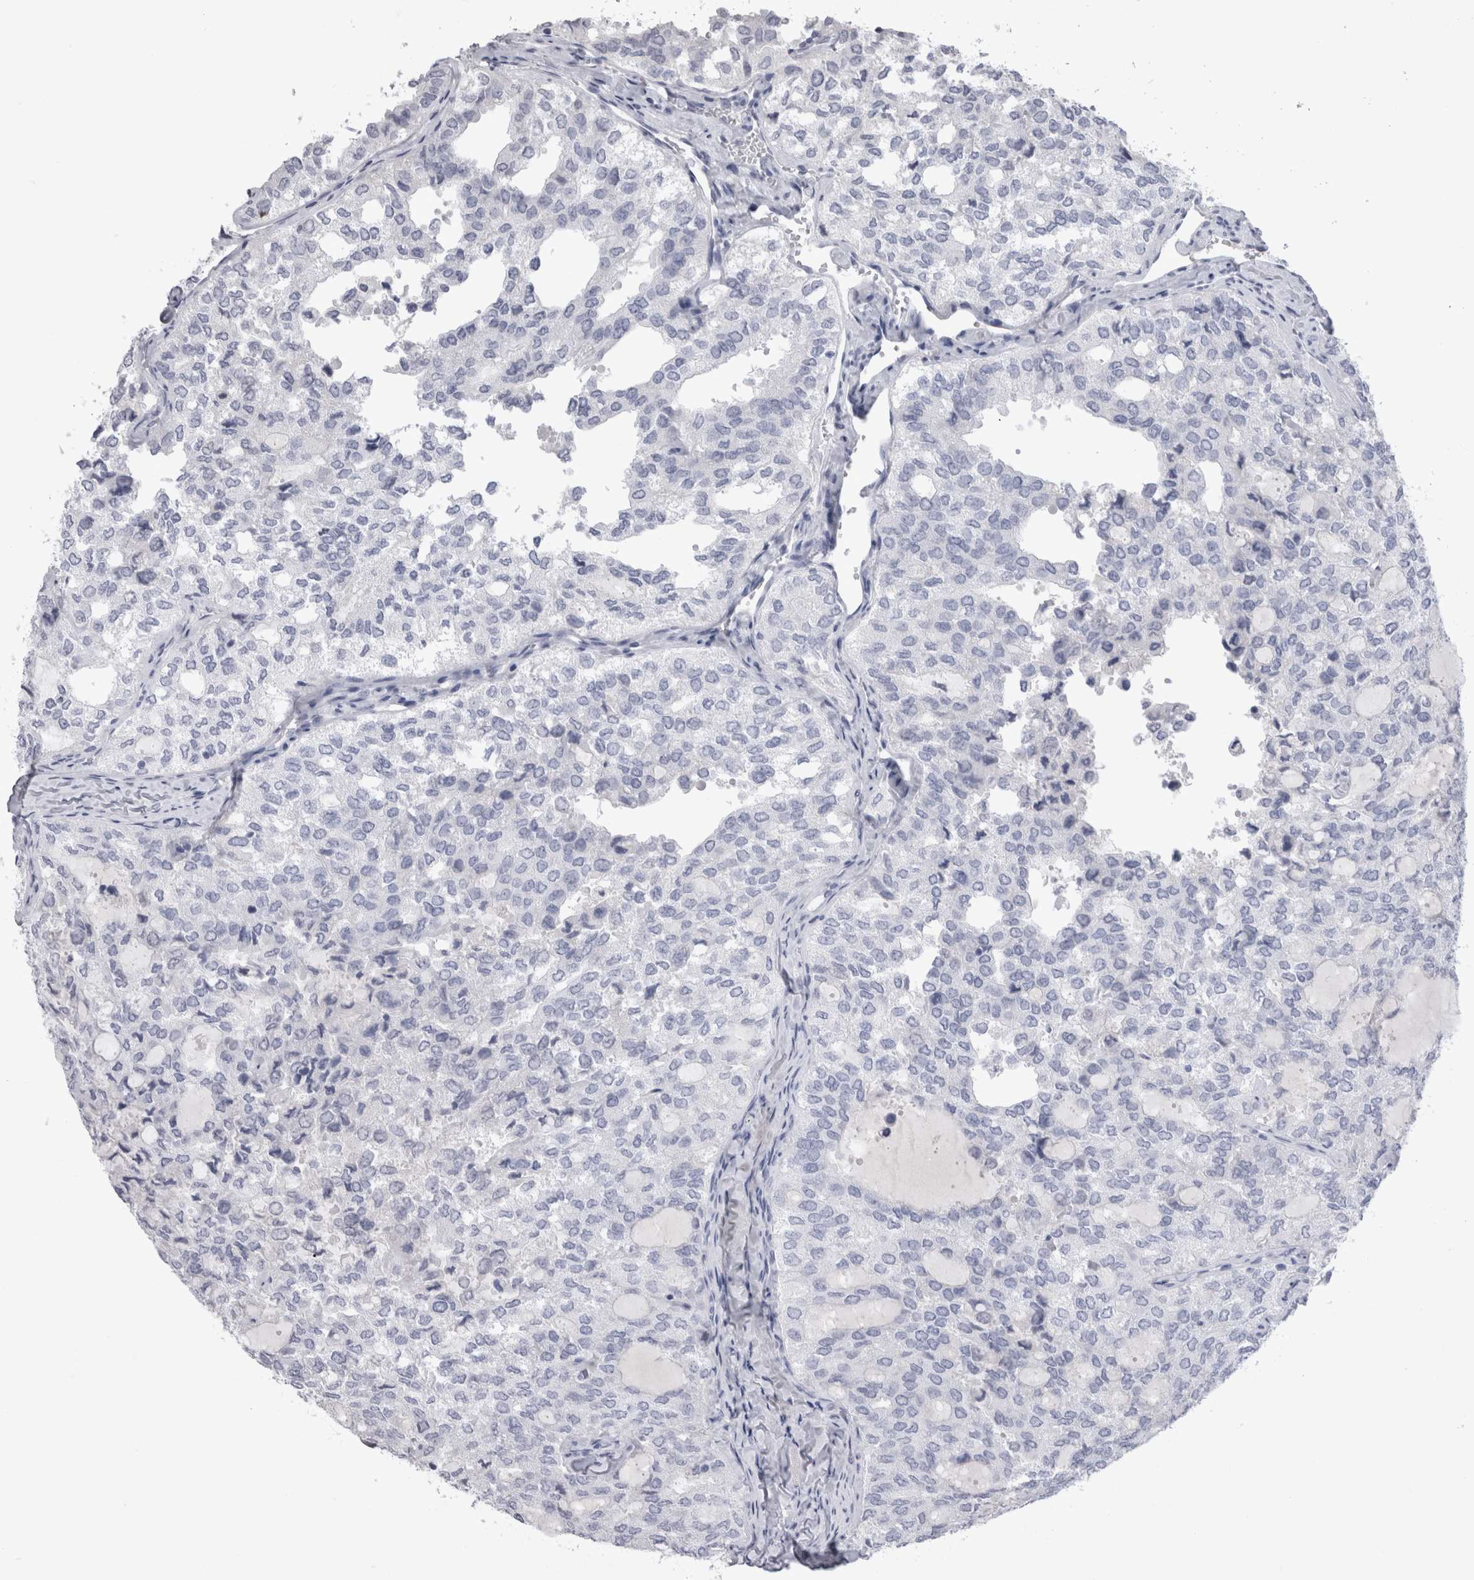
{"staining": {"intensity": "negative", "quantity": "none", "location": "none"}, "tissue": "thyroid cancer", "cell_type": "Tumor cells", "image_type": "cancer", "snomed": [{"axis": "morphology", "description": "Follicular adenoma carcinoma, NOS"}, {"axis": "topography", "description": "Thyroid gland"}], "caption": "IHC histopathology image of thyroid cancer stained for a protein (brown), which displays no staining in tumor cells.", "gene": "ADAM2", "patient": {"sex": "male", "age": 75}}